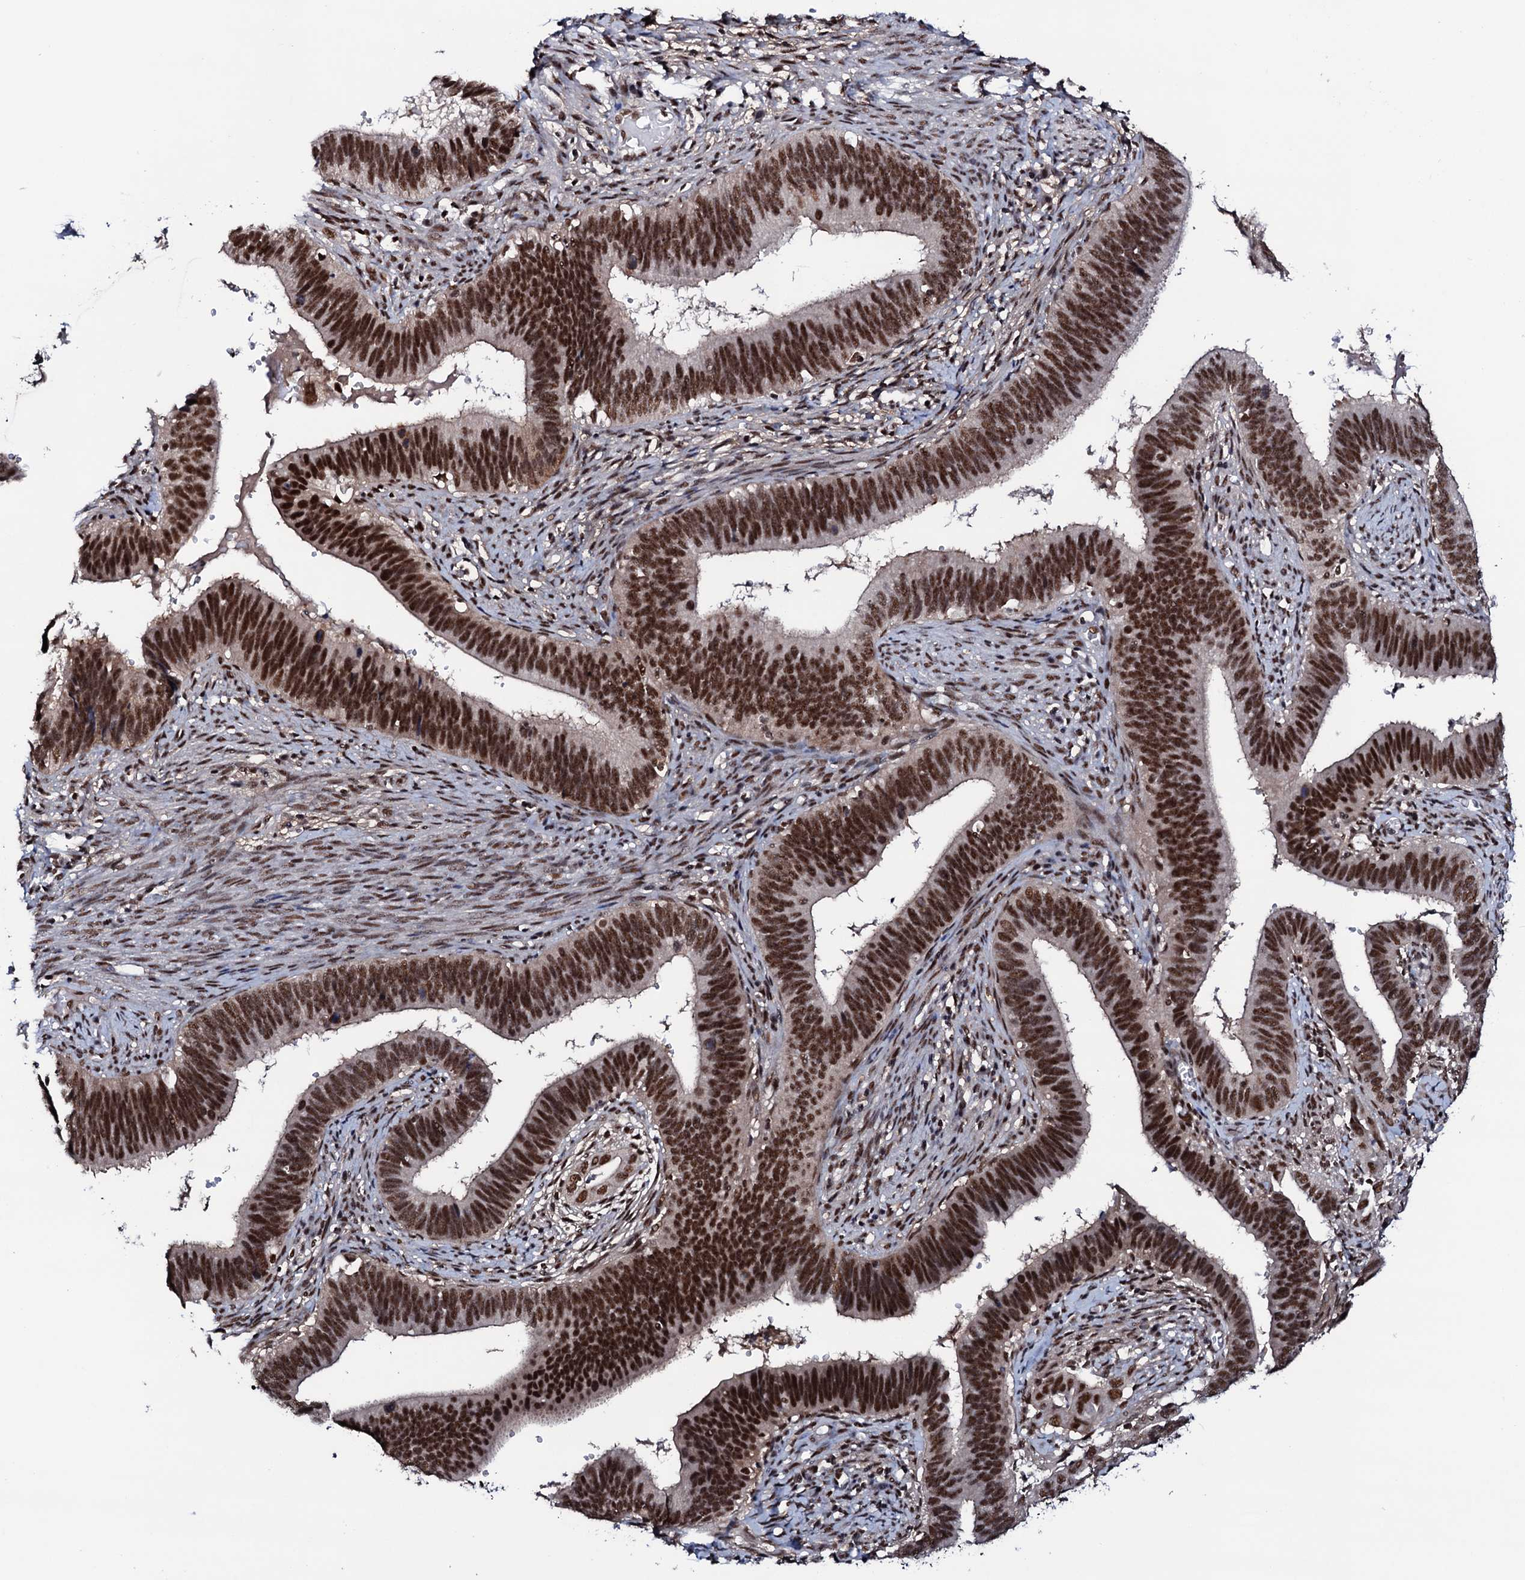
{"staining": {"intensity": "strong", "quantity": ">75%", "location": "nuclear"}, "tissue": "cervical cancer", "cell_type": "Tumor cells", "image_type": "cancer", "snomed": [{"axis": "morphology", "description": "Adenocarcinoma, NOS"}, {"axis": "topography", "description": "Cervix"}], "caption": "Tumor cells reveal high levels of strong nuclear expression in approximately >75% of cells in adenocarcinoma (cervical).", "gene": "PRPF18", "patient": {"sex": "female", "age": 42}}